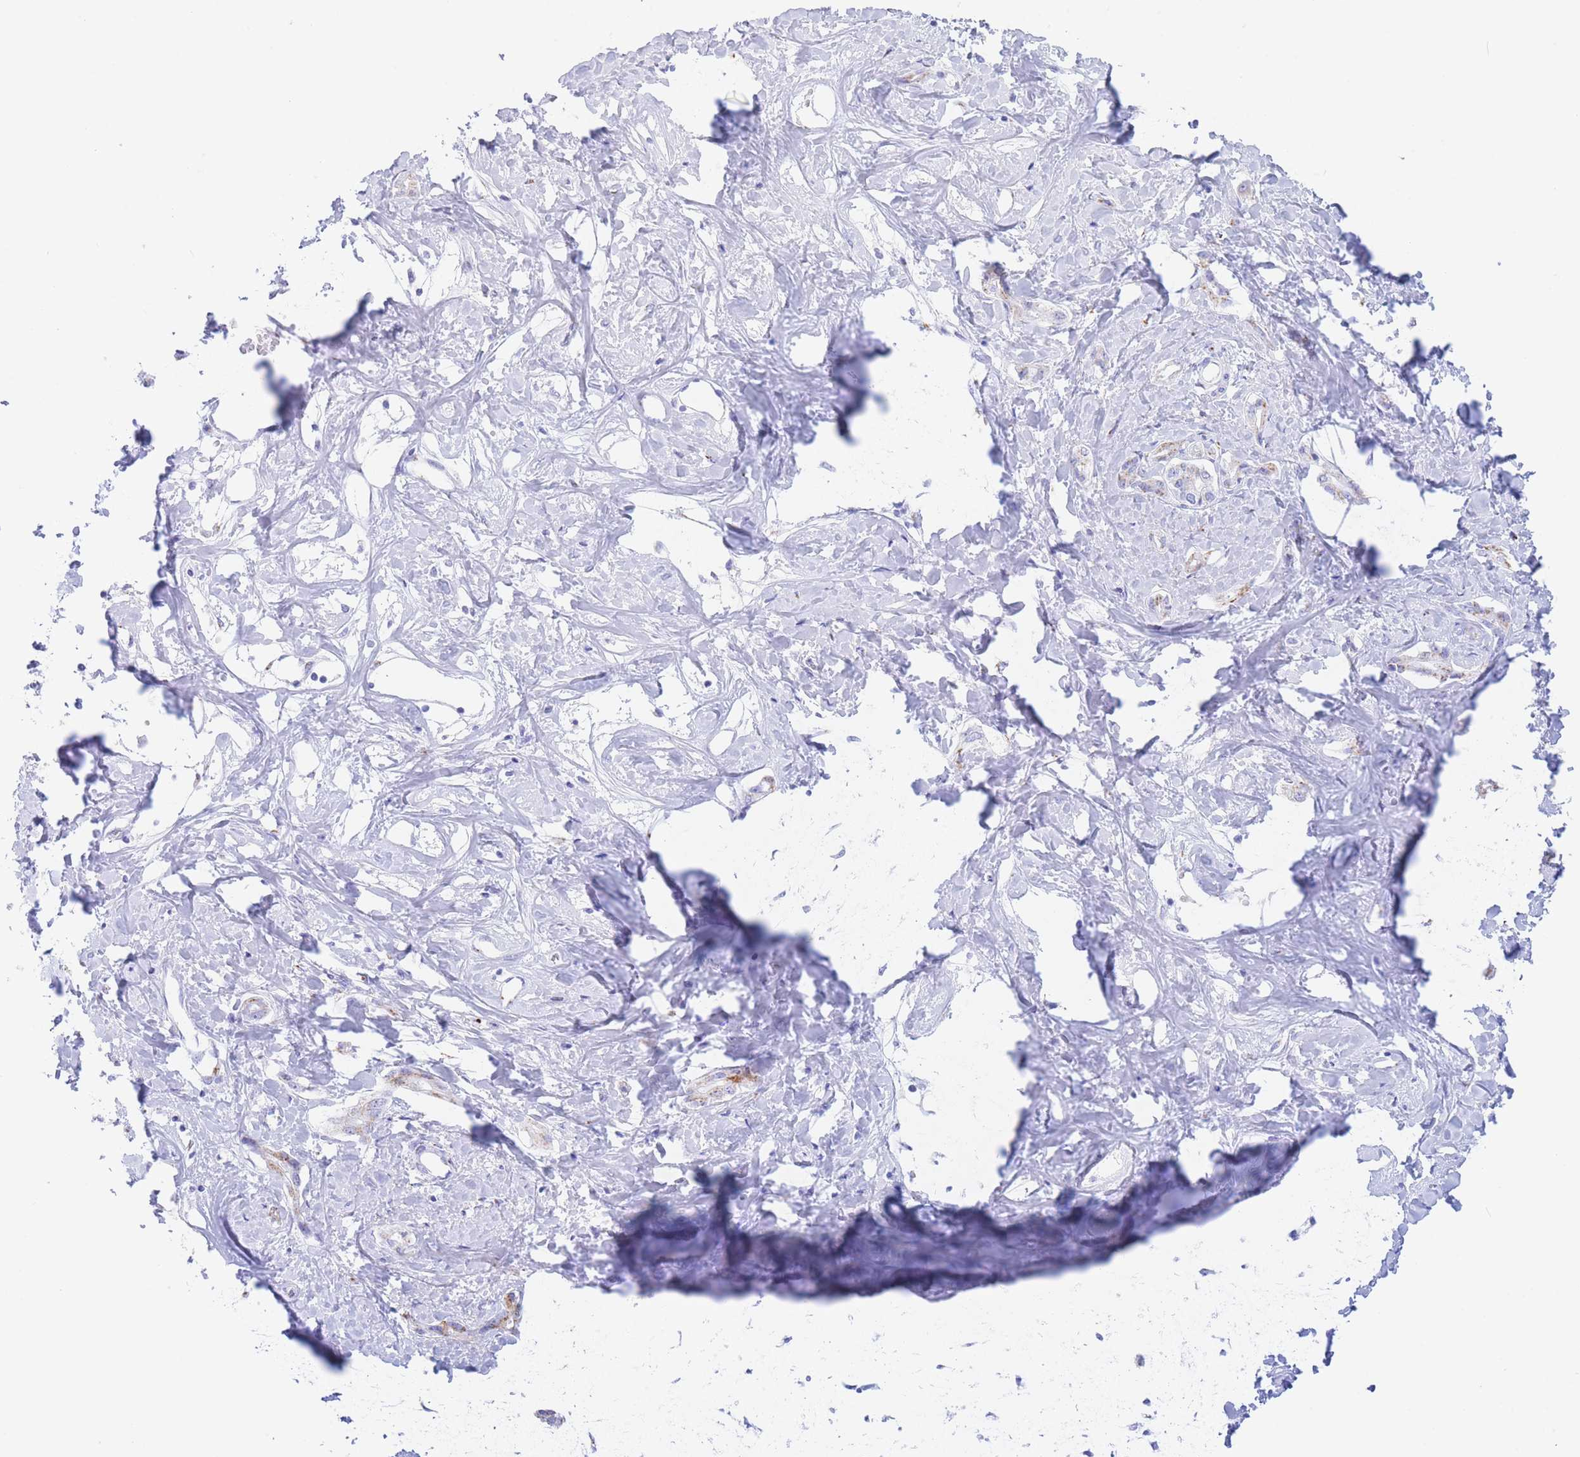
{"staining": {"intensity": "negative", "quantity": "none", "location": "none"}, "tissue": "liver cancer", "cell_type": "Tumor cells", "image_type": "cancer", "snomed": [{"axis": "morphology", "description": "Cholangiocarcinoma"}, {"axis": "topography", "description": "Liver"}], "caption": "An image of human liver cholangiocarcinoma is negative for staining in tumor cells. (Brightfield microscopy of DAB (3,3'-diaminobenzidine) immunohistochemistry at high magnification).", "gene": "FAM3C", "patient": {"sex": "male", "age": 59}}